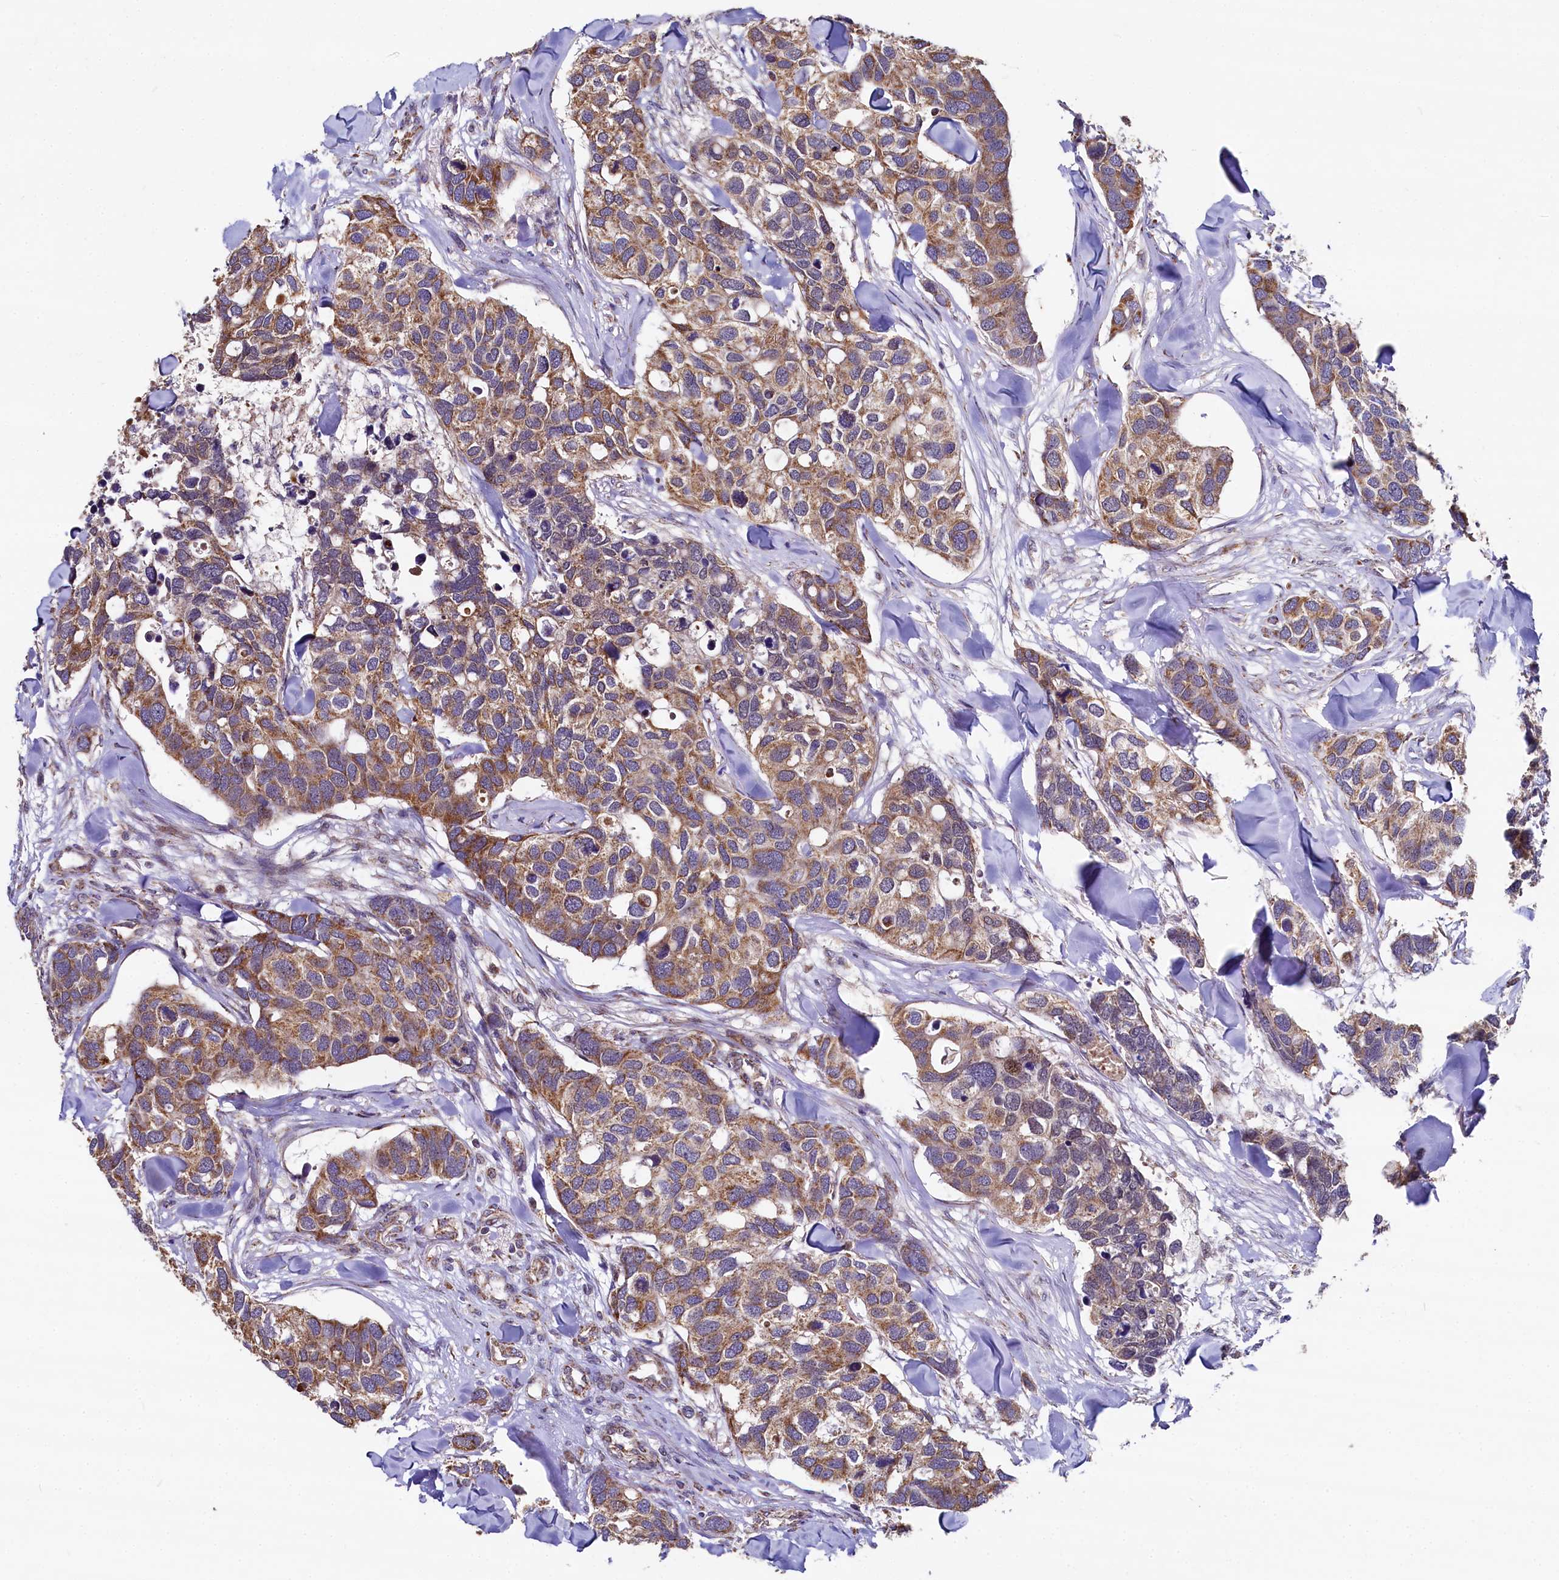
{"staining": {"intensity": "moderate", "quantity": ">75%", "location": "cytoplasmic/membranous"}, "tissue": "breast cancer", "cell_type": "Tumor cells", "image_type": "cancer", "snomed": [{"axis": "morphology", "description": "Duct carcinoma"}, {"axis": "topography", "description": "Breast"}], "caption": "Human breast infiltrating ductal carcinoma stained with a brown dye reveals moderate cytoplasmic/membranous positive staining in approximately >75% of tumor cells.", "gene": "SPRYD3", "patient": {"sex": "female", "age": 83}}